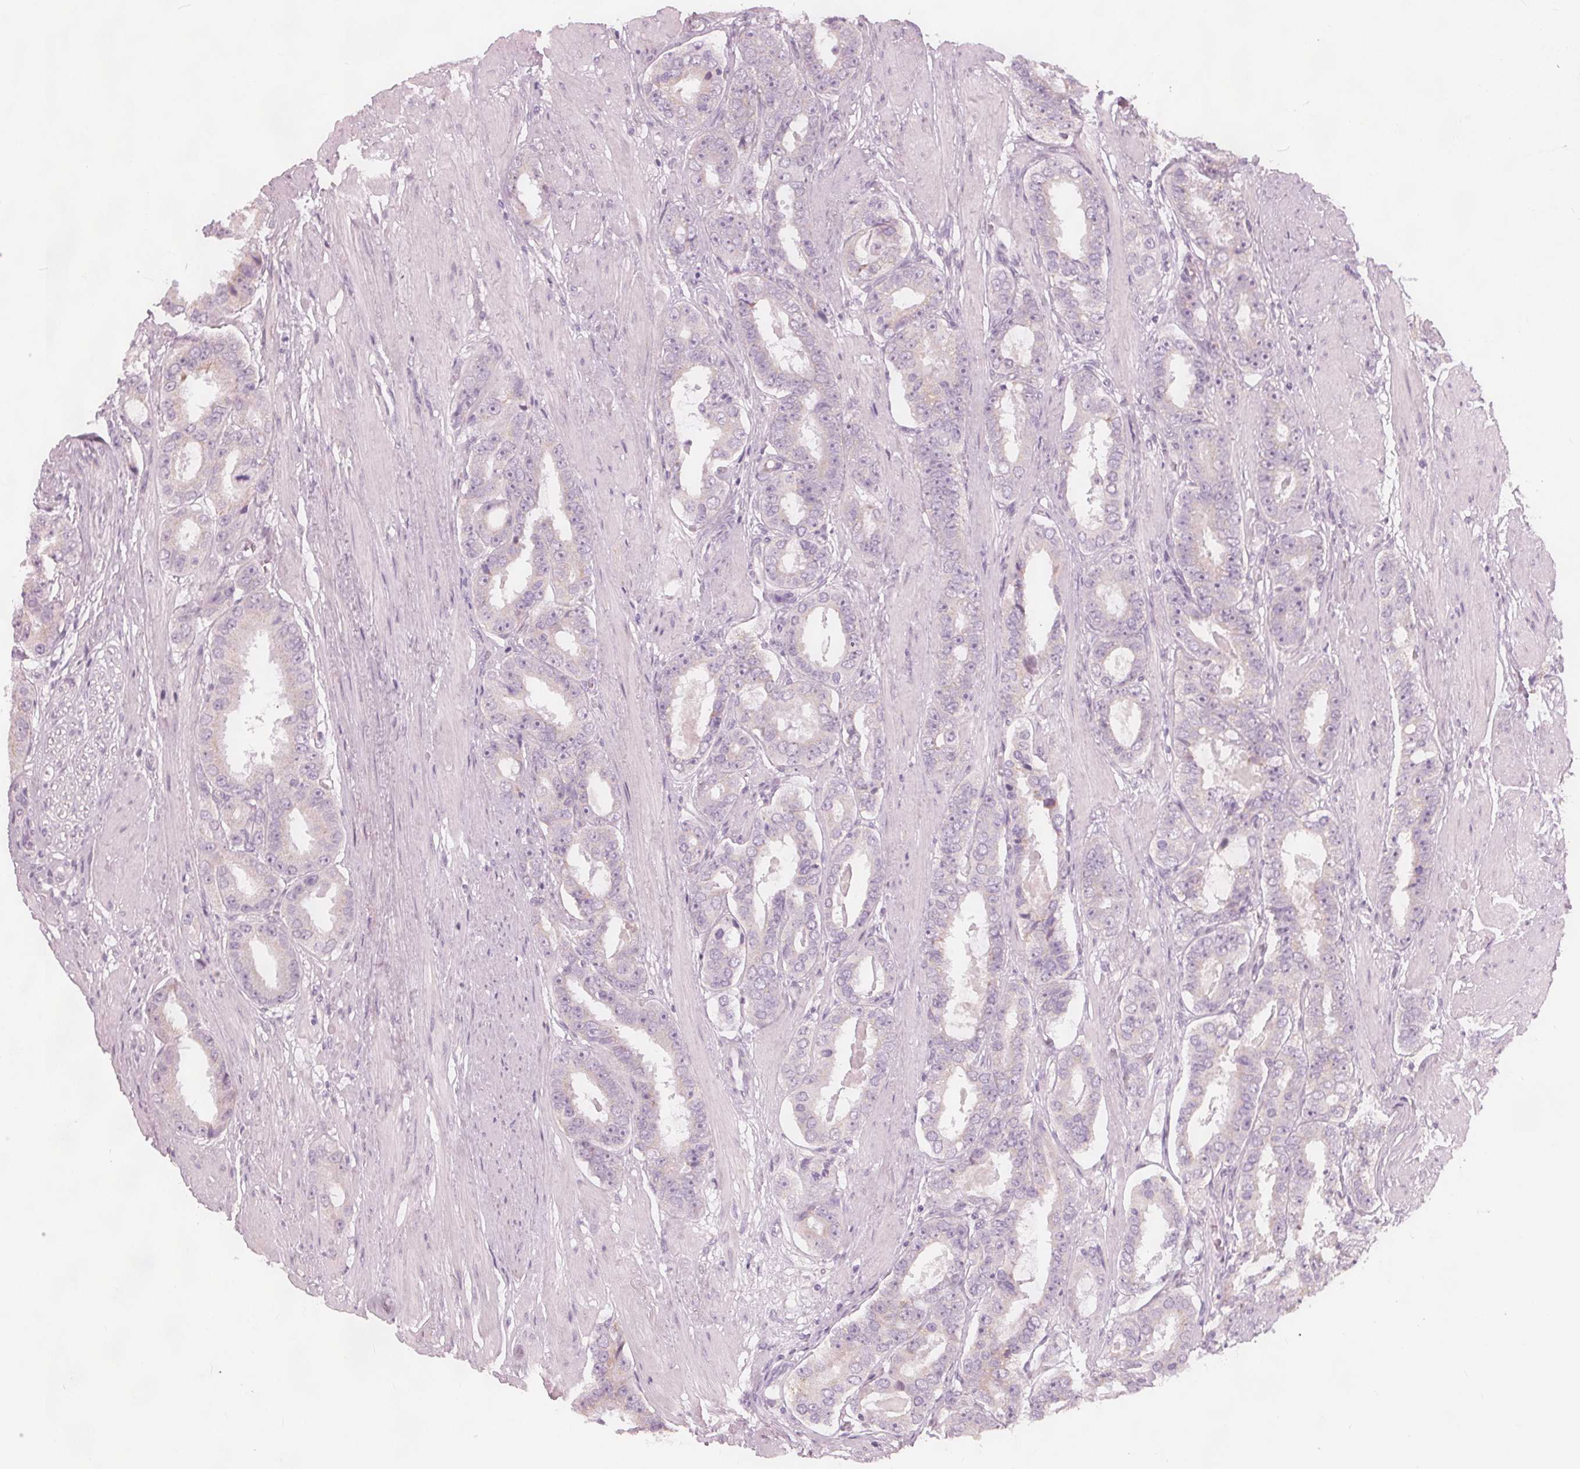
{"staining": {"intensity": "negative", "quantity": "none", "location": "none"}, "tissue": "prostate cancer", "cell_type": "Tumor cells", "image_type": "cancer", "snomed": [{"axis": "morphology", "description": "Adenocarcinoma, High grade"}, {"axis": "topography", "description": "Prostate"}], "caption": "A high-resolution histopathology image shows immunohistochemistry (IHC) staining of adenocarcinoma (high-grade) (prostate), which reveals no significant positivity in tumor cells. Nuclei are stained in blue.", "gene": "BRSK1", "patient": {"sex": "male", "age": 63}}